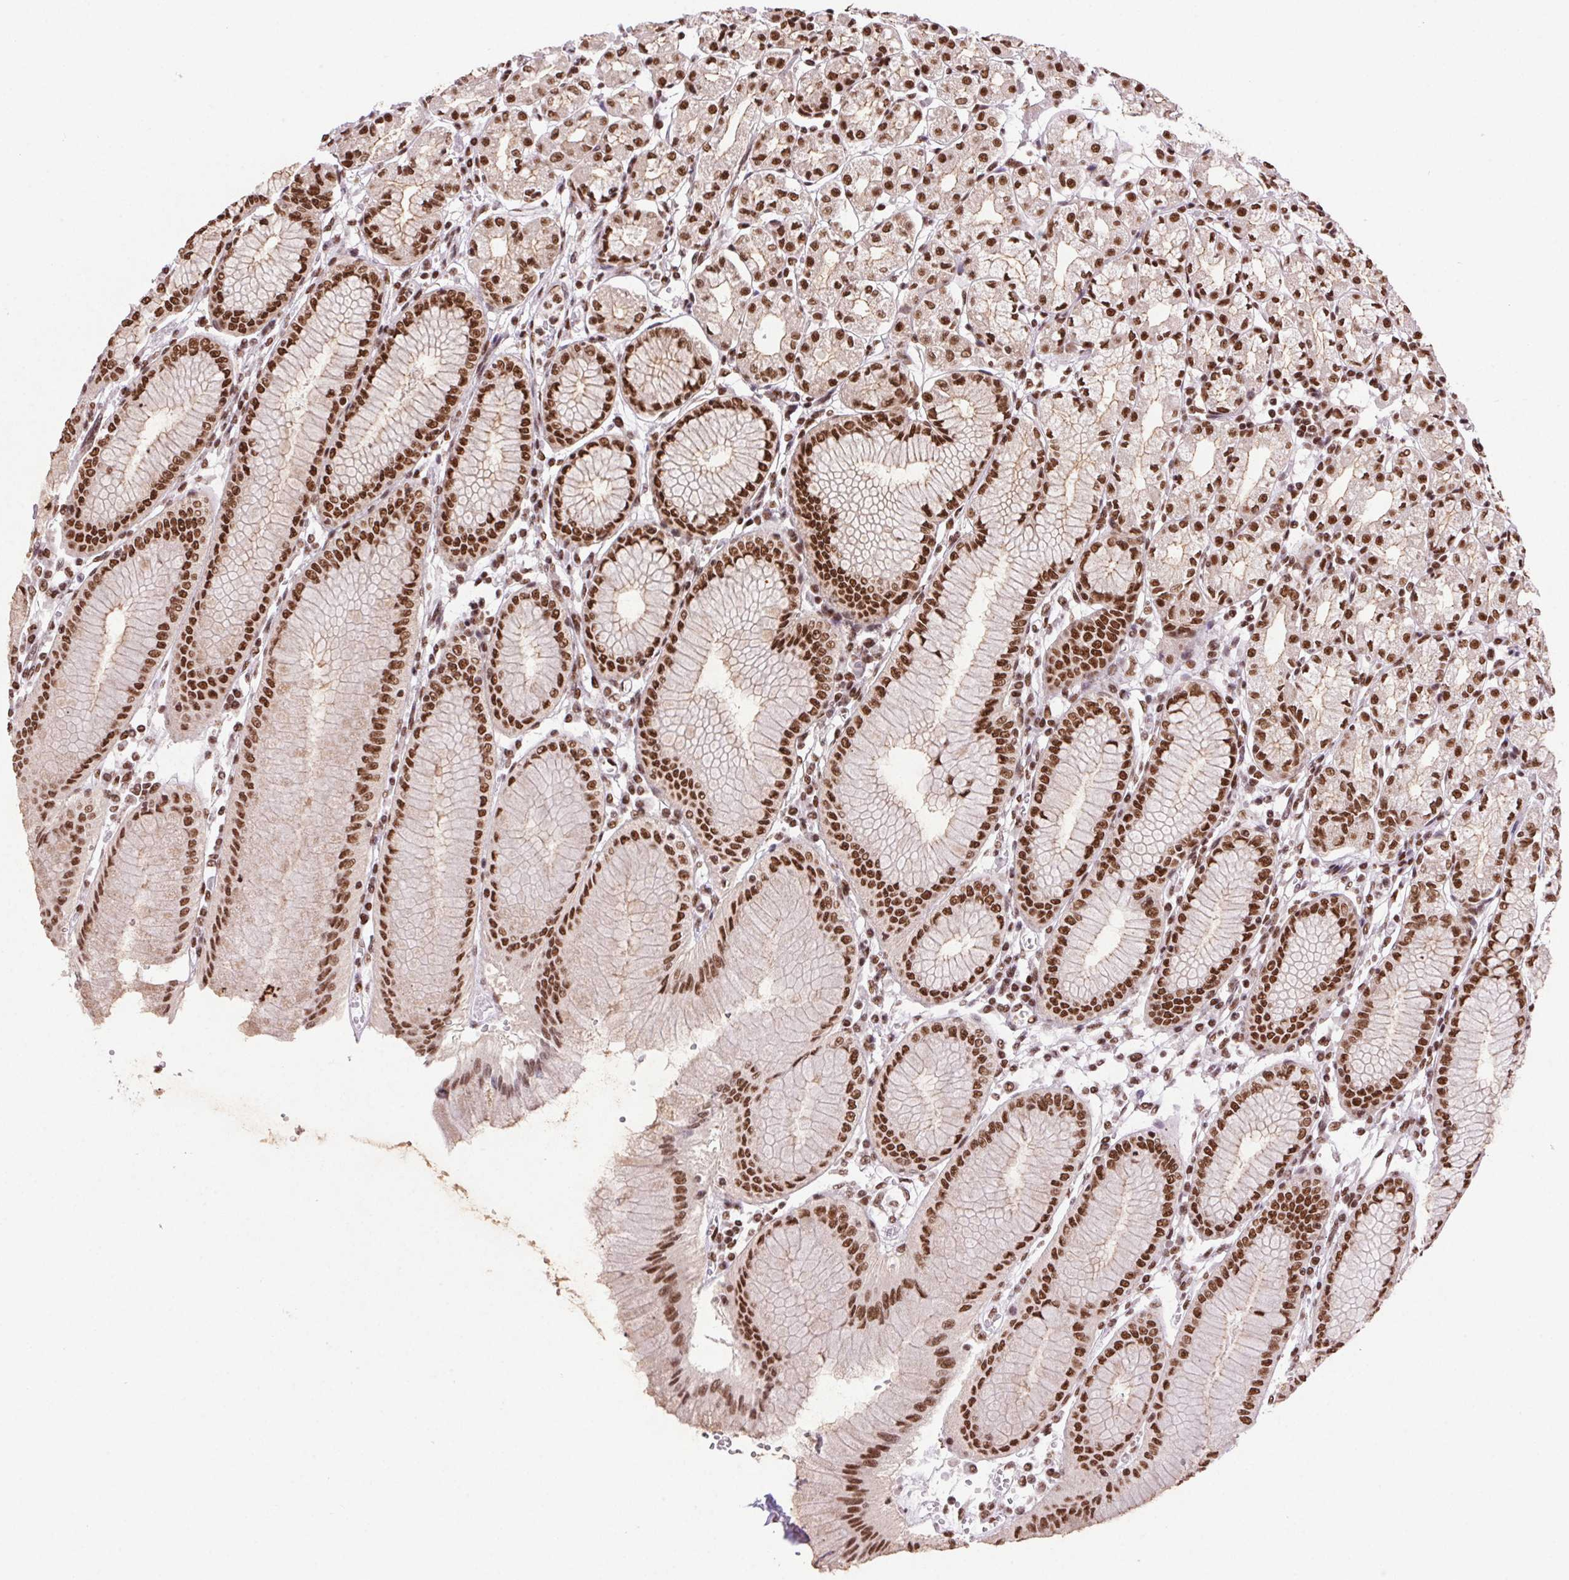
{"staining": {"intensity": "strong", "quantity": ">75%", "location": "nuclear"}, "tissue": "stomach", "cell_type": "Glandular cells", "image_type": "normal", "snomed": [{"axis": "morphology", "description": "Normal tissue, NOS"}, {"axis": "topography", "description": "Skeletal muscle"}, {"axis": "topography", "description": "Stomach"}], "caption": "A photomicrograph of stomach stained for a protein shows strong nuclear brown staining in glandular cells. Nuclei are stained in blue.", "gene": "ZNF207", "patient": {"sex": "female", "age": 57}}